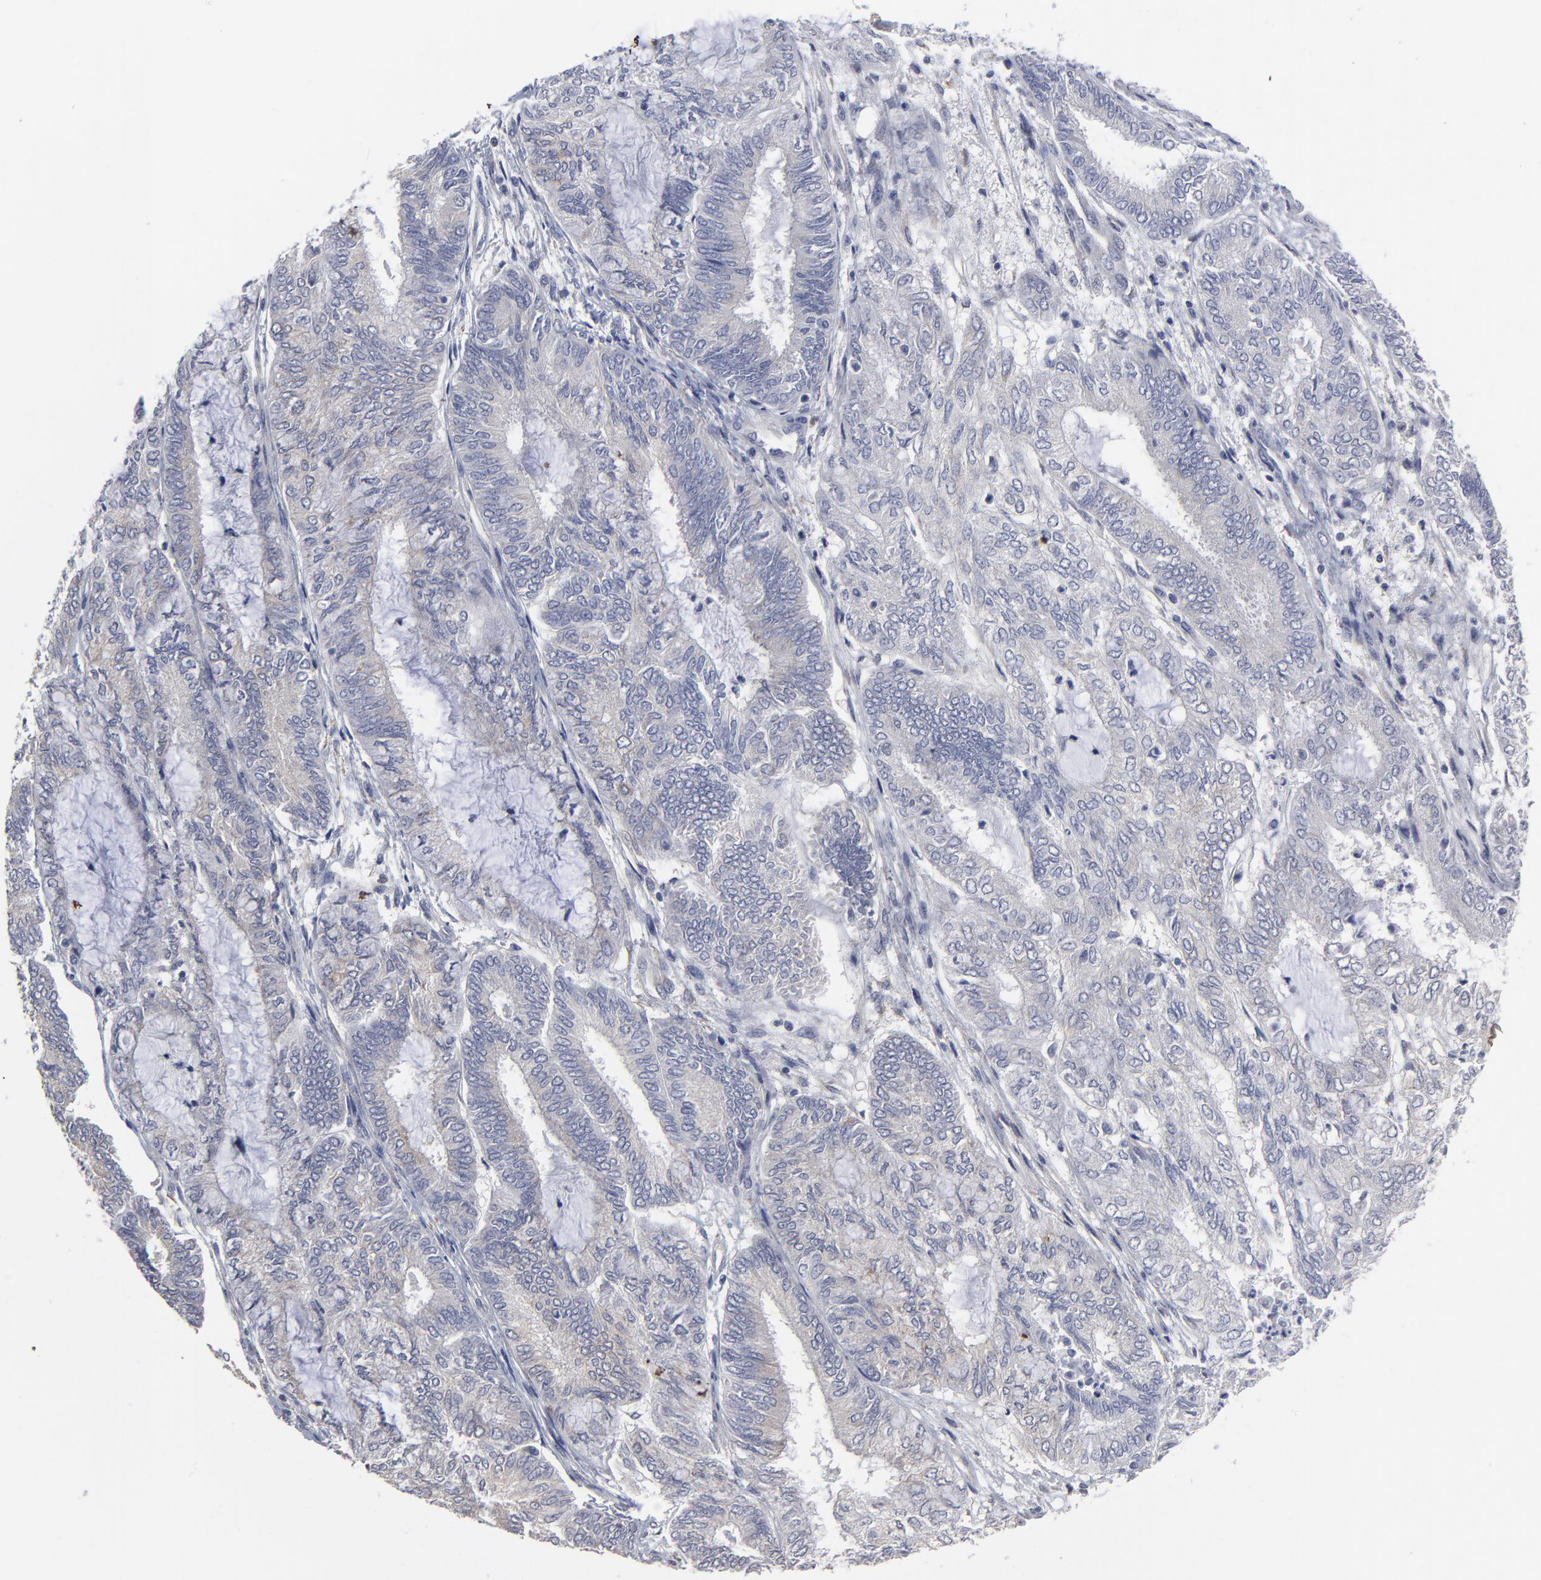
{"staining": {"intensity": "weak", "quantity": "<25%", "location": "cytoplasmic/membranous"}, "tissue": "endometrial cancer", "cell_type": "Tumor cells", "image_type": "cancer", "snomed": [{"axis": "morphology", "description": "Adenocarcinoma, NOS"}, {"axis": "topography", "description": "Endometrium"}], "caption": "Endometrial cancer (adenocarcinoma) was stained to show a protein in brown. There is no significant expression in tumor cells.", "gene": "MAGEA10", "patient": {"sex": "female", "age": 59}}